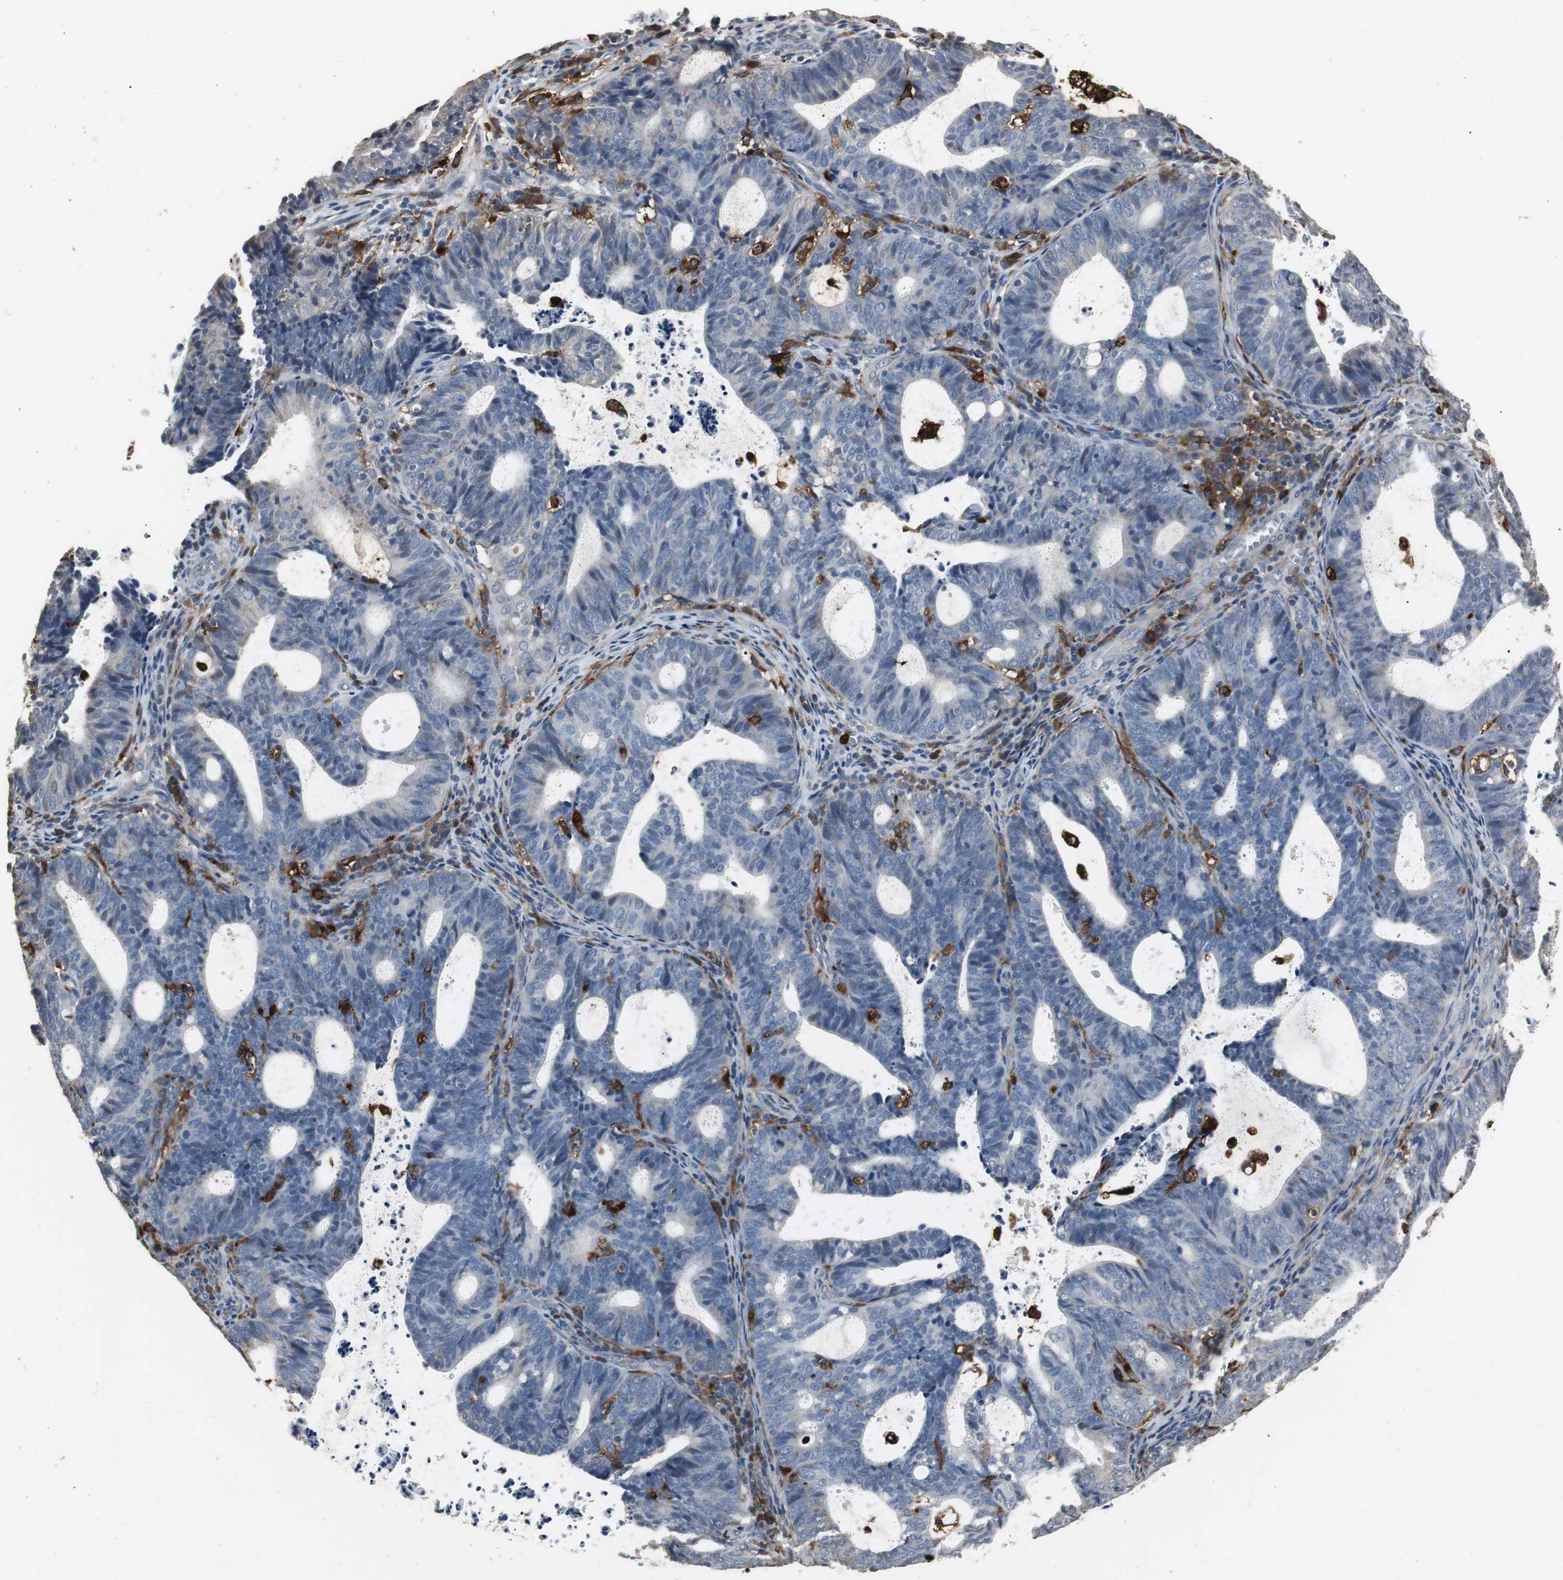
{"staining": {"intensity": "negative", "quantity": "none", "location": "none"}, "tissue": "endometrial cancer", "cell_type": "Tumor cells", "image_type": "cancer", "snomed": [{"axis": "morphology", "description": "Adenocarcinoma, NOS"}, {"axis": "topography", "description": "Uterus"}], "caption": "There is no significant staining in tumor cells of adenocarcinoma (endometrial).", "gene": "NCF2", "patient": {"sex": "female", "age": 83}}